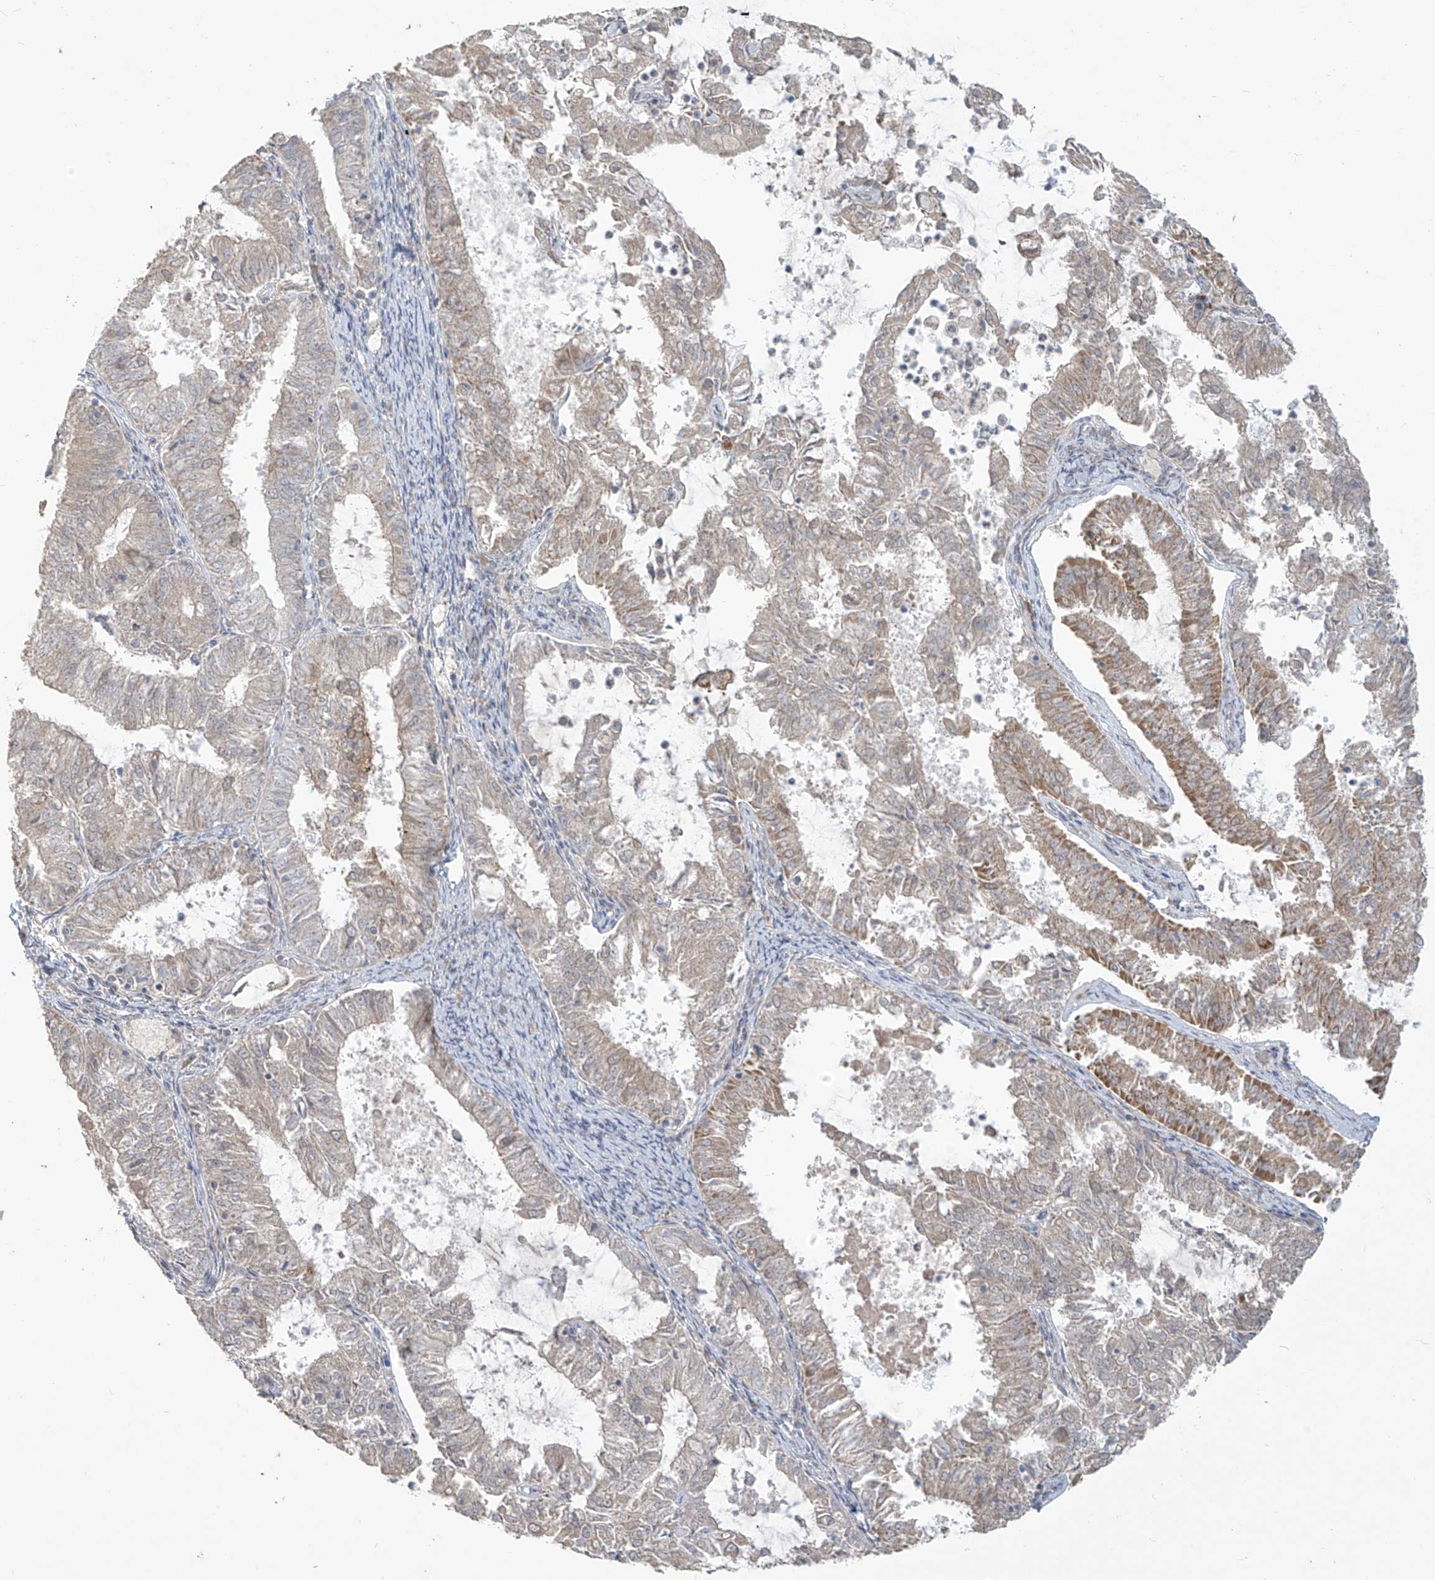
{"staining": {"intensity": "moderate", "quantity": "<25%", "location": "cytoplasmic/membranous"}, "tissue": "endometrial cancer", "cell_type": "Tumor cells", "image_type": "cancer", "snomed": [{"axis": "morphology", "description": "Adenocarcinoma, NOS"}, {"axis": "topography", "description": "Endometrium"}], "caption": "Human endometrial cancer stained with a brown dye reveals moderate cytoplasmic/membranous positive positivity in approximately <25% of tumor cells.", "gene": "MAGIX", "patient": {"sex": "female", "age": 57}}